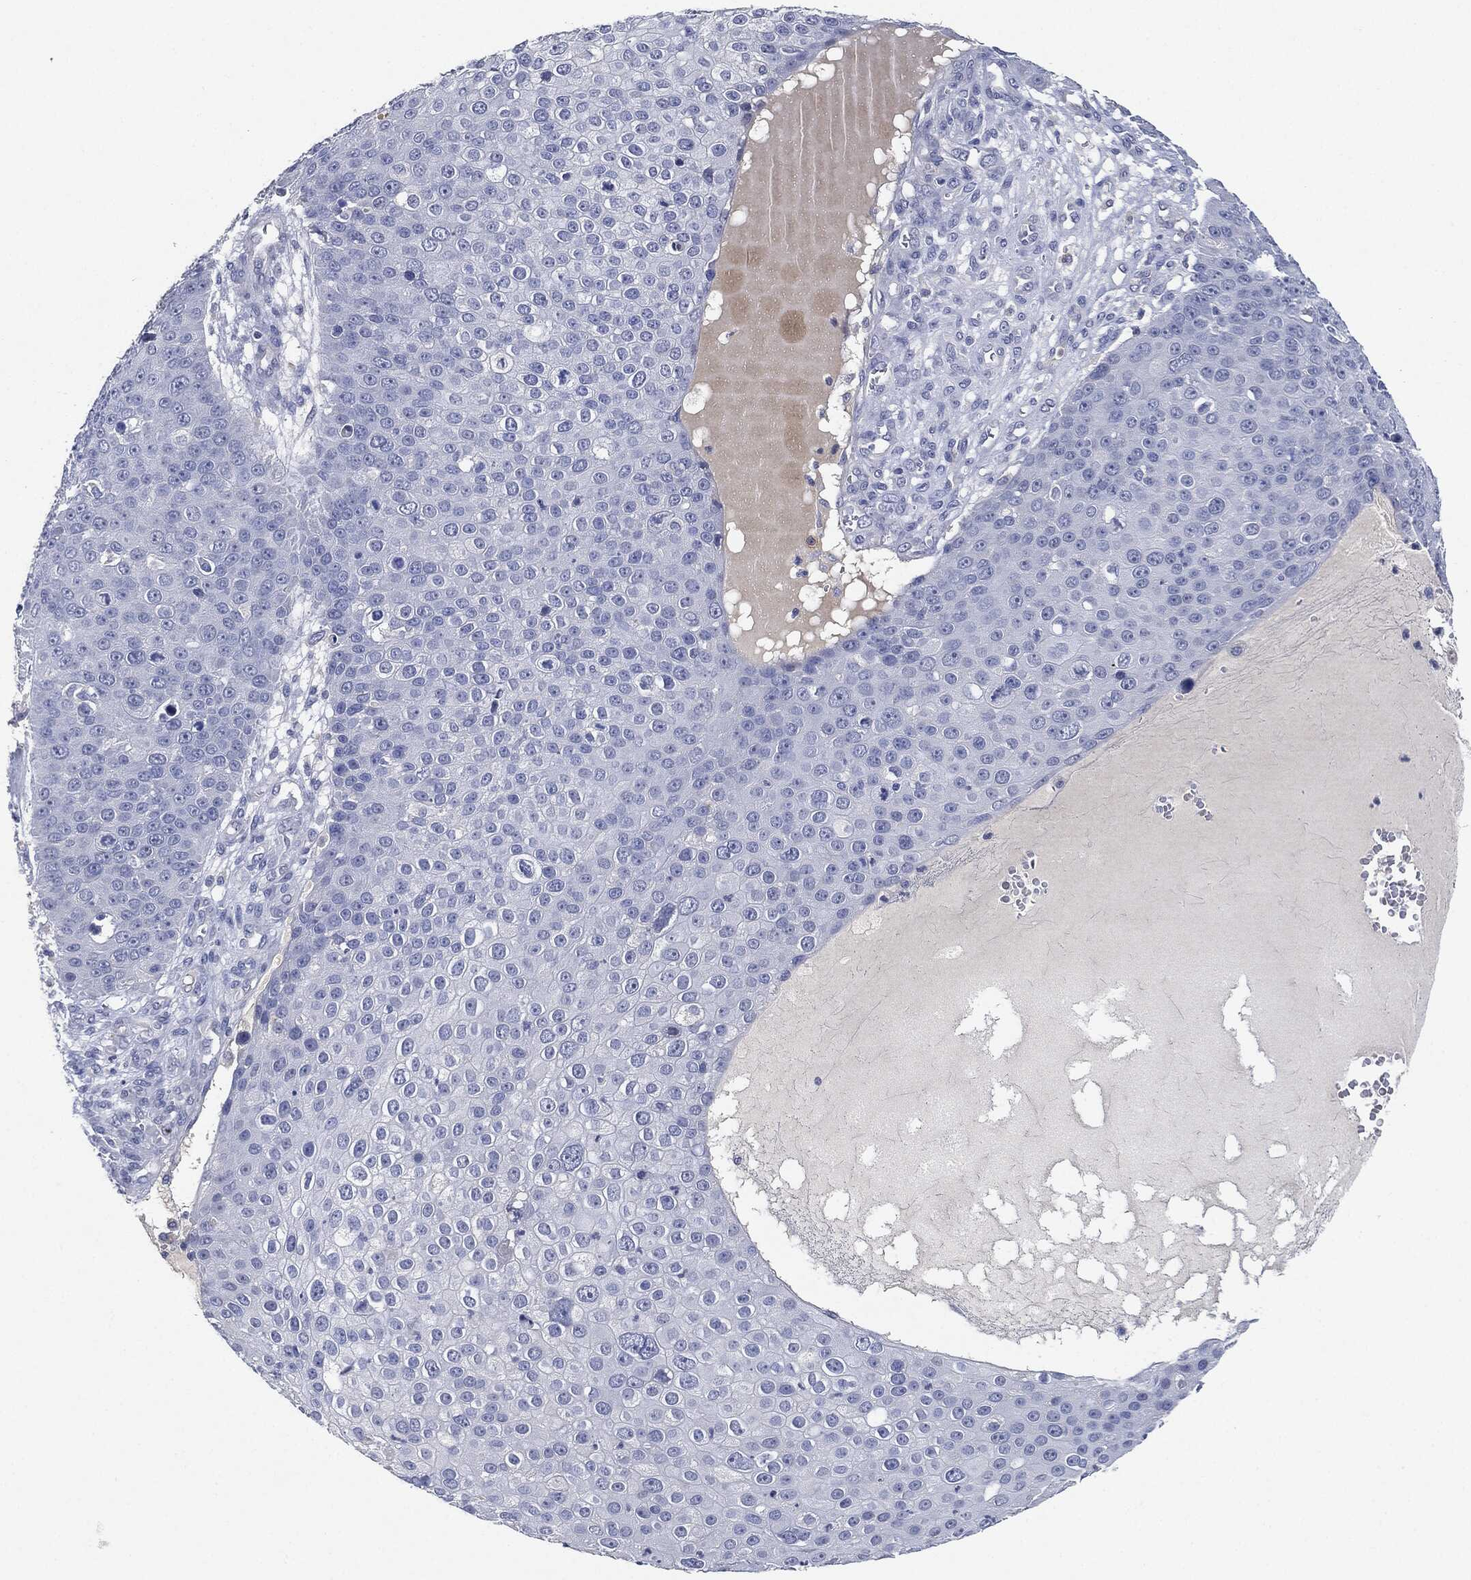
{"staining": {"intensity": "negative", "quantity": "none", "location": "none"}, "tissue": "skin cancer", "cell_type": "Tumor cells", "image_type": "cancer", "snomed": [{"axis": "morphology", "description": "Squamous cell carcinoma, NOS"}, {"axis": "topography", "description": "Skin"}], "caption": "Skin cancer stained for a protein using IHC displays no expression tumor cells.", "gene": "NTRK1", "patient": {"sex": "male", "age": 71}}